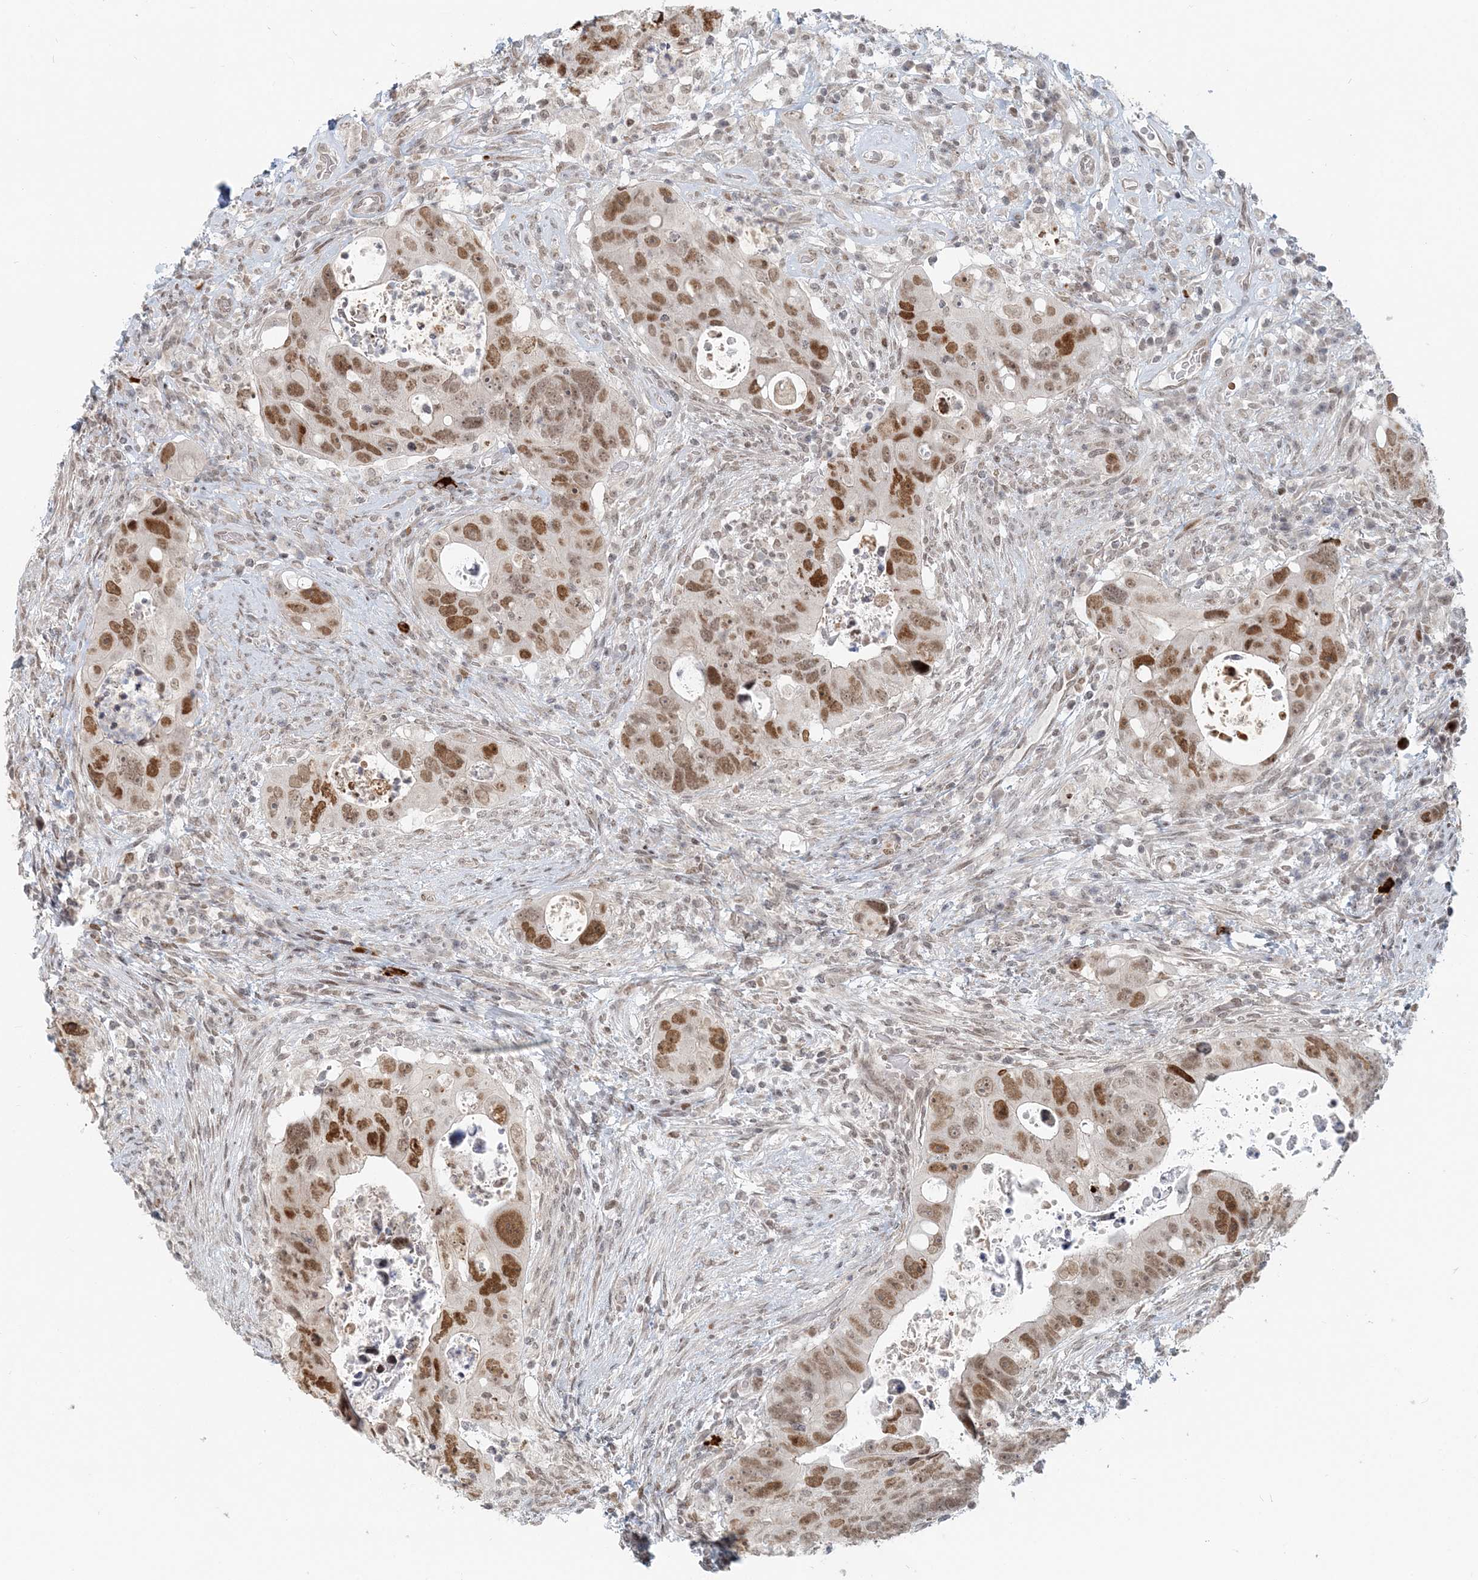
{"staining": {"intensity": "moderate", "quantity": ">75%", "location": "nuclear"}, "tissue": "colorectal cancer", "cell_type": "Tumor cells", "image_type": "cancer", "snomed": [{"axis": "morphology", "description": "Adenocarcinoma, NOS"}, {"axis": "topography", "description": "Rectum"}], "caption": "A histopathology image showing moderate nuclear positivity in about >75% of tumor cells in colorectal cancer (adenocarcinoma), as visualized by brown immunohistochemical staining.", "gene": "BAZ1B", "patient": {"sex": "male", "age": 59}}